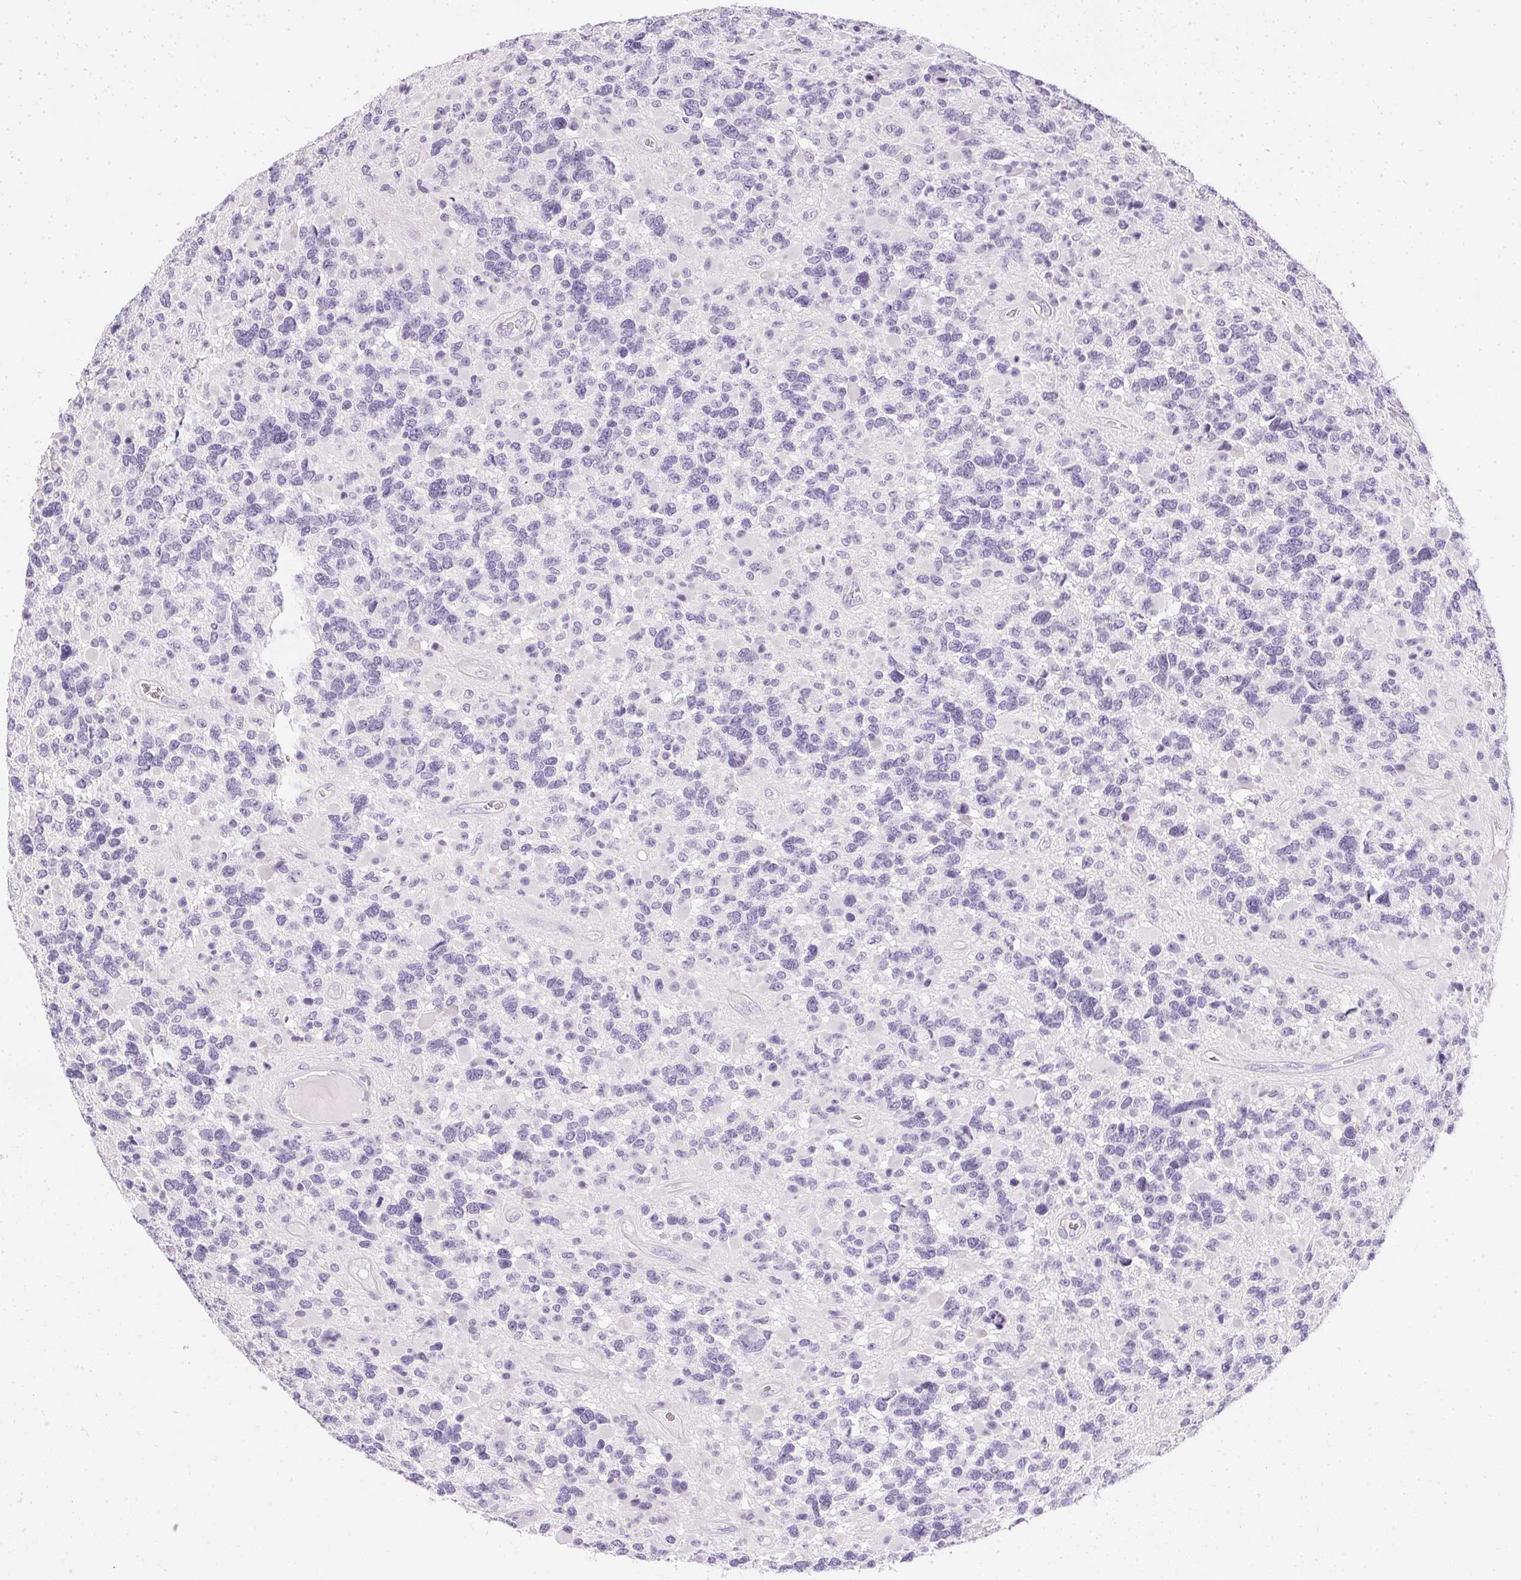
{"staining": {"intensity": "negative", "quantity": "none", "location": "none"}, "tissue": "glioma", "cell_type": "Tumor cells", "image_type": "cancer", "snomed": [{"axis": "morphology", "description": "Glioma, malignant, High grade"}, {"axis": "topography", "description": "Brain"}], "caption": "Immunohistochemistry of malignant high-grade glioma demonstrates no expression in tumor cells.", "gene": "PPY", "patient": {"sex": "female", "age": 40}}